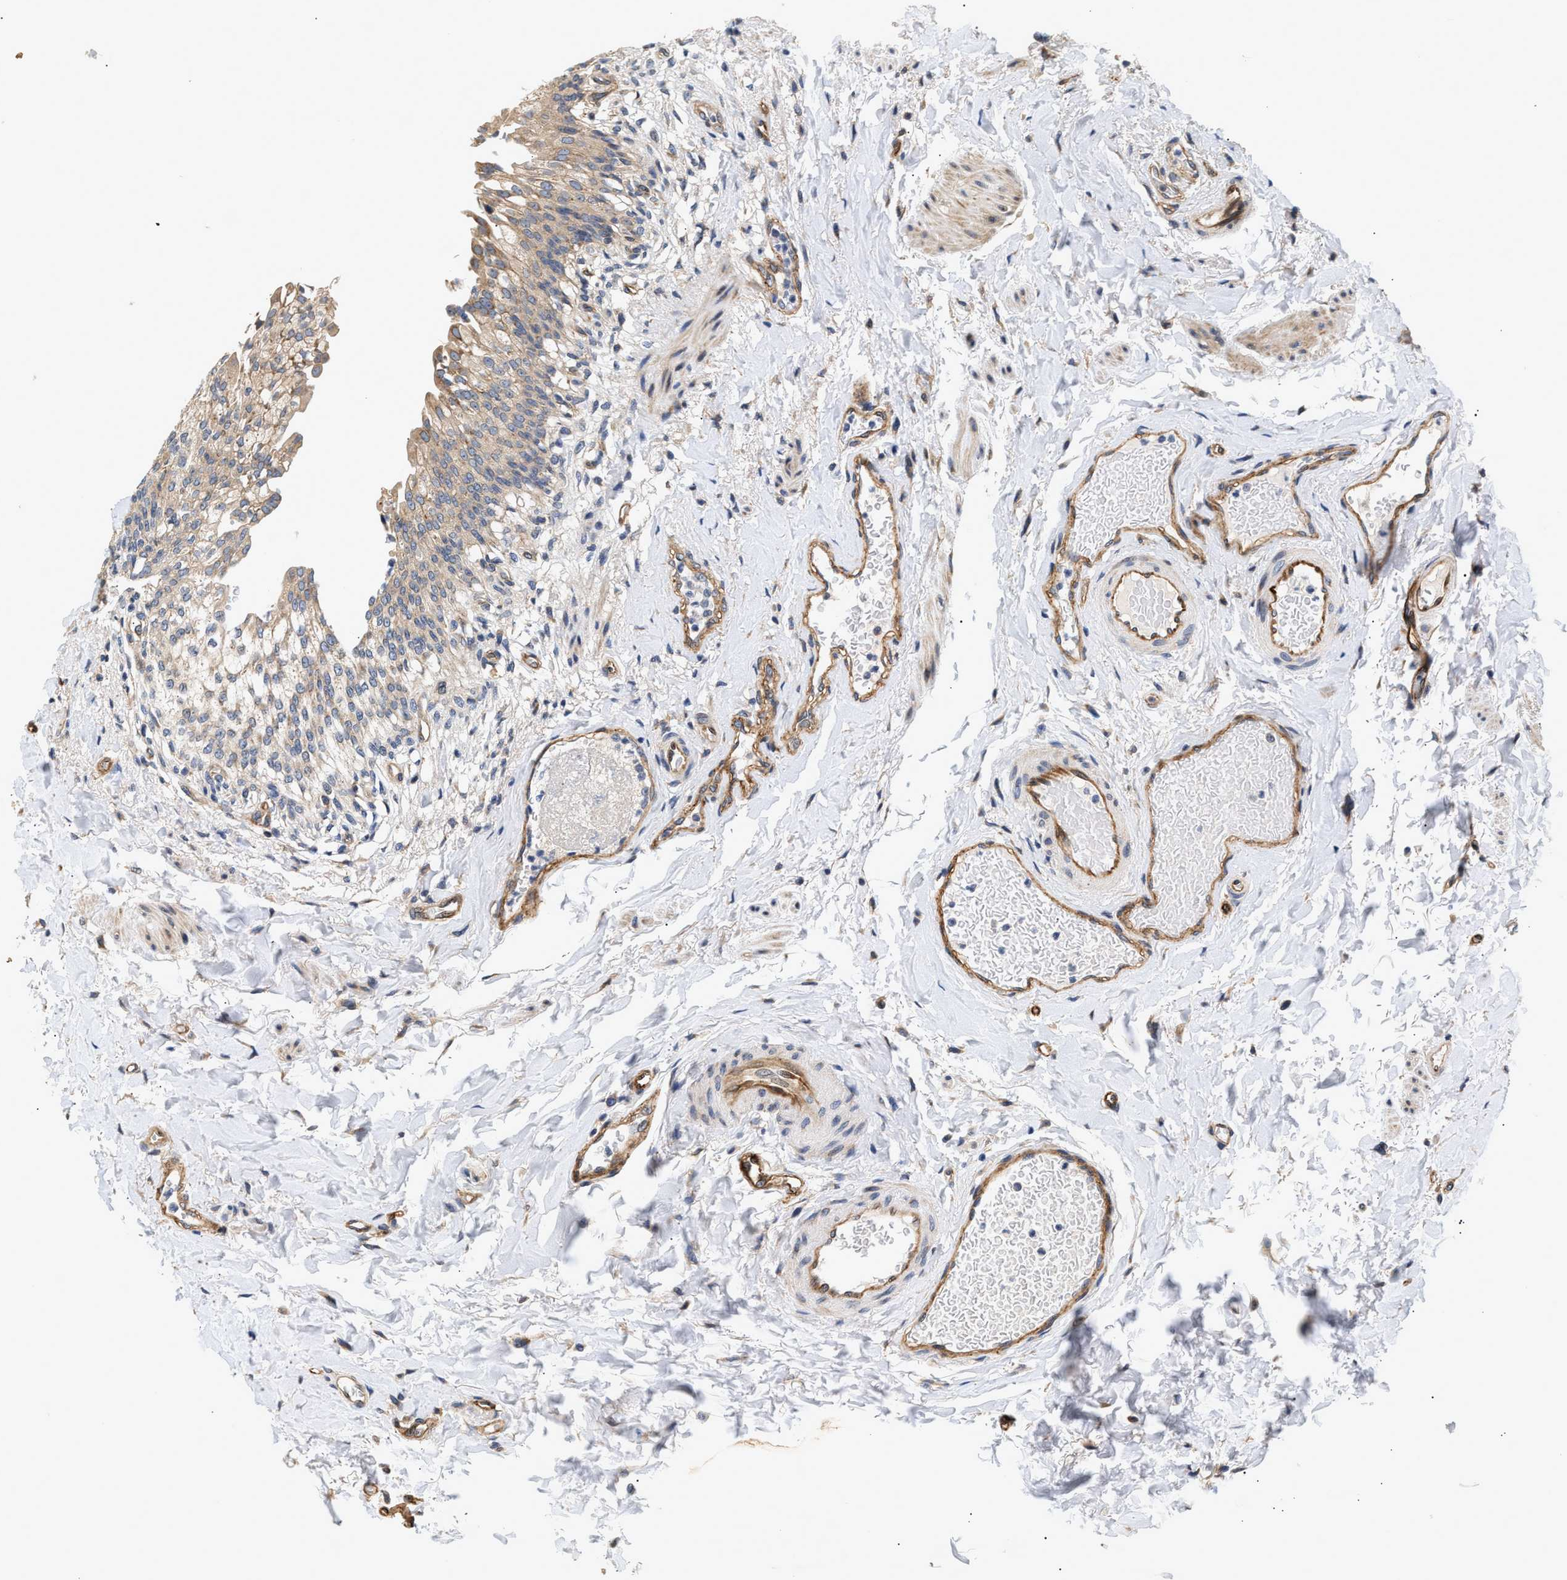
{"staining": {"intensity": "weak", "quantity": "25%-75%", "location": "cytoplasmic/membranous"}, "tissue": "urinary bladder", "cell_type": "Urothelial cells", "image_type": "normal", "snomed": [{"axis": "morphology", "description": "Normal tissue, NOS"}, {"axis": "topography", "description": "Urinary bladder"}], "caption": "Immunohistochemical staining of benign urinary bladder reveals weak cytoplasmic/membranous protein positivity in about 25%-75% of urothelial cells.", "gene": "IFT74", "patient": {"sex": "female", "age": 60}}